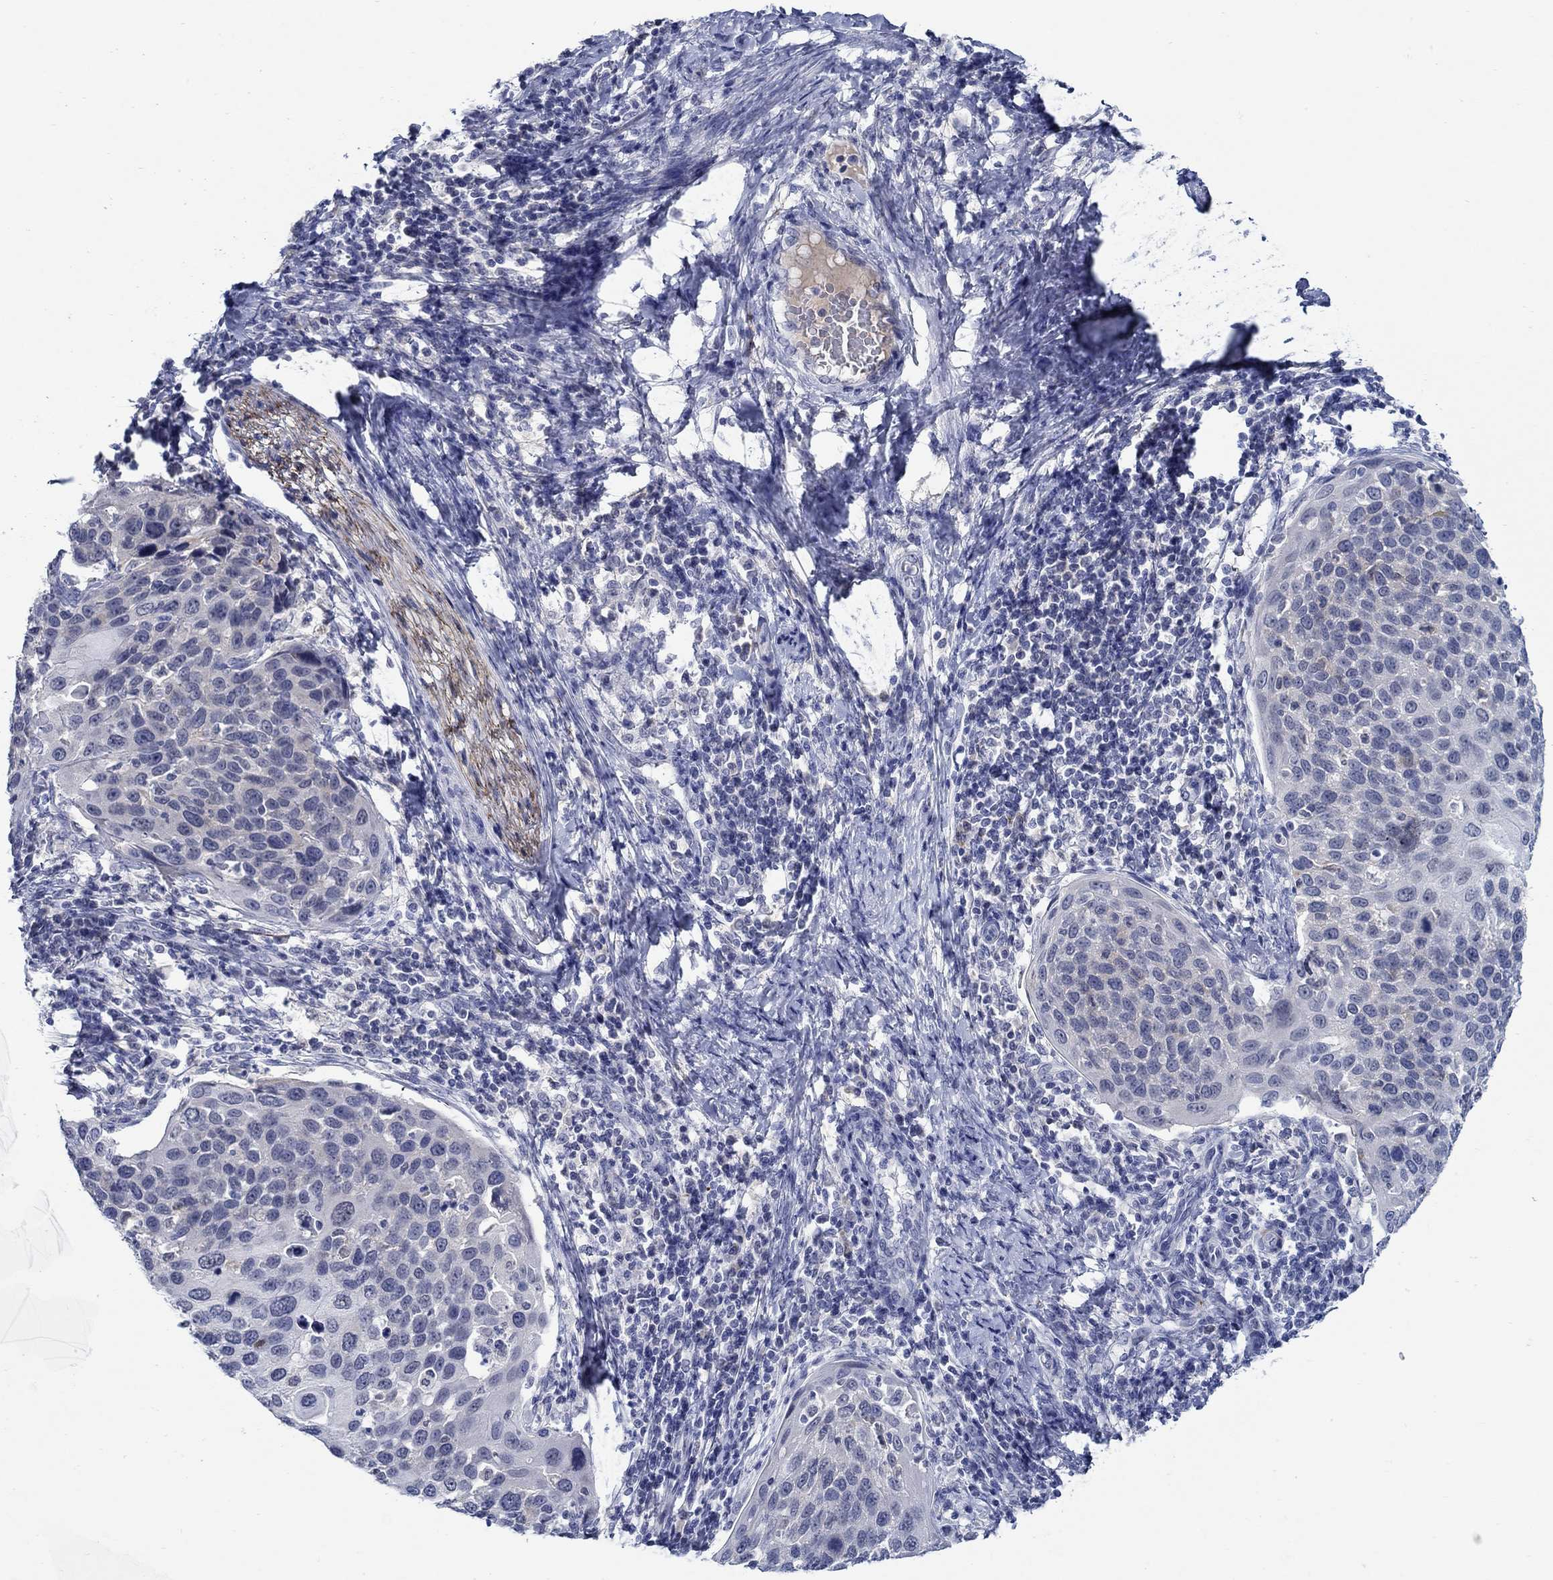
{"staining": {"intensity": "negative", "quantity": "none", "location": "none"}, "tissue": "cervical cancer", "cell_type": "Tumor cells", "image_type": "cancer", "snomed": [{"axis": "morphology", "description": "Squamous cell carcinoma, NOS"}, {"axis": "topography", "description": "Cervix"}], "caption": "DAB (3,3'-diaminobenzidine) immunohistochemical staining of human cervical cancer (squamous cell carcinoma) displays no significant staining in tumor cells.", "gene": "MC2R", "patient": {"sex": "female", "age": 54}}